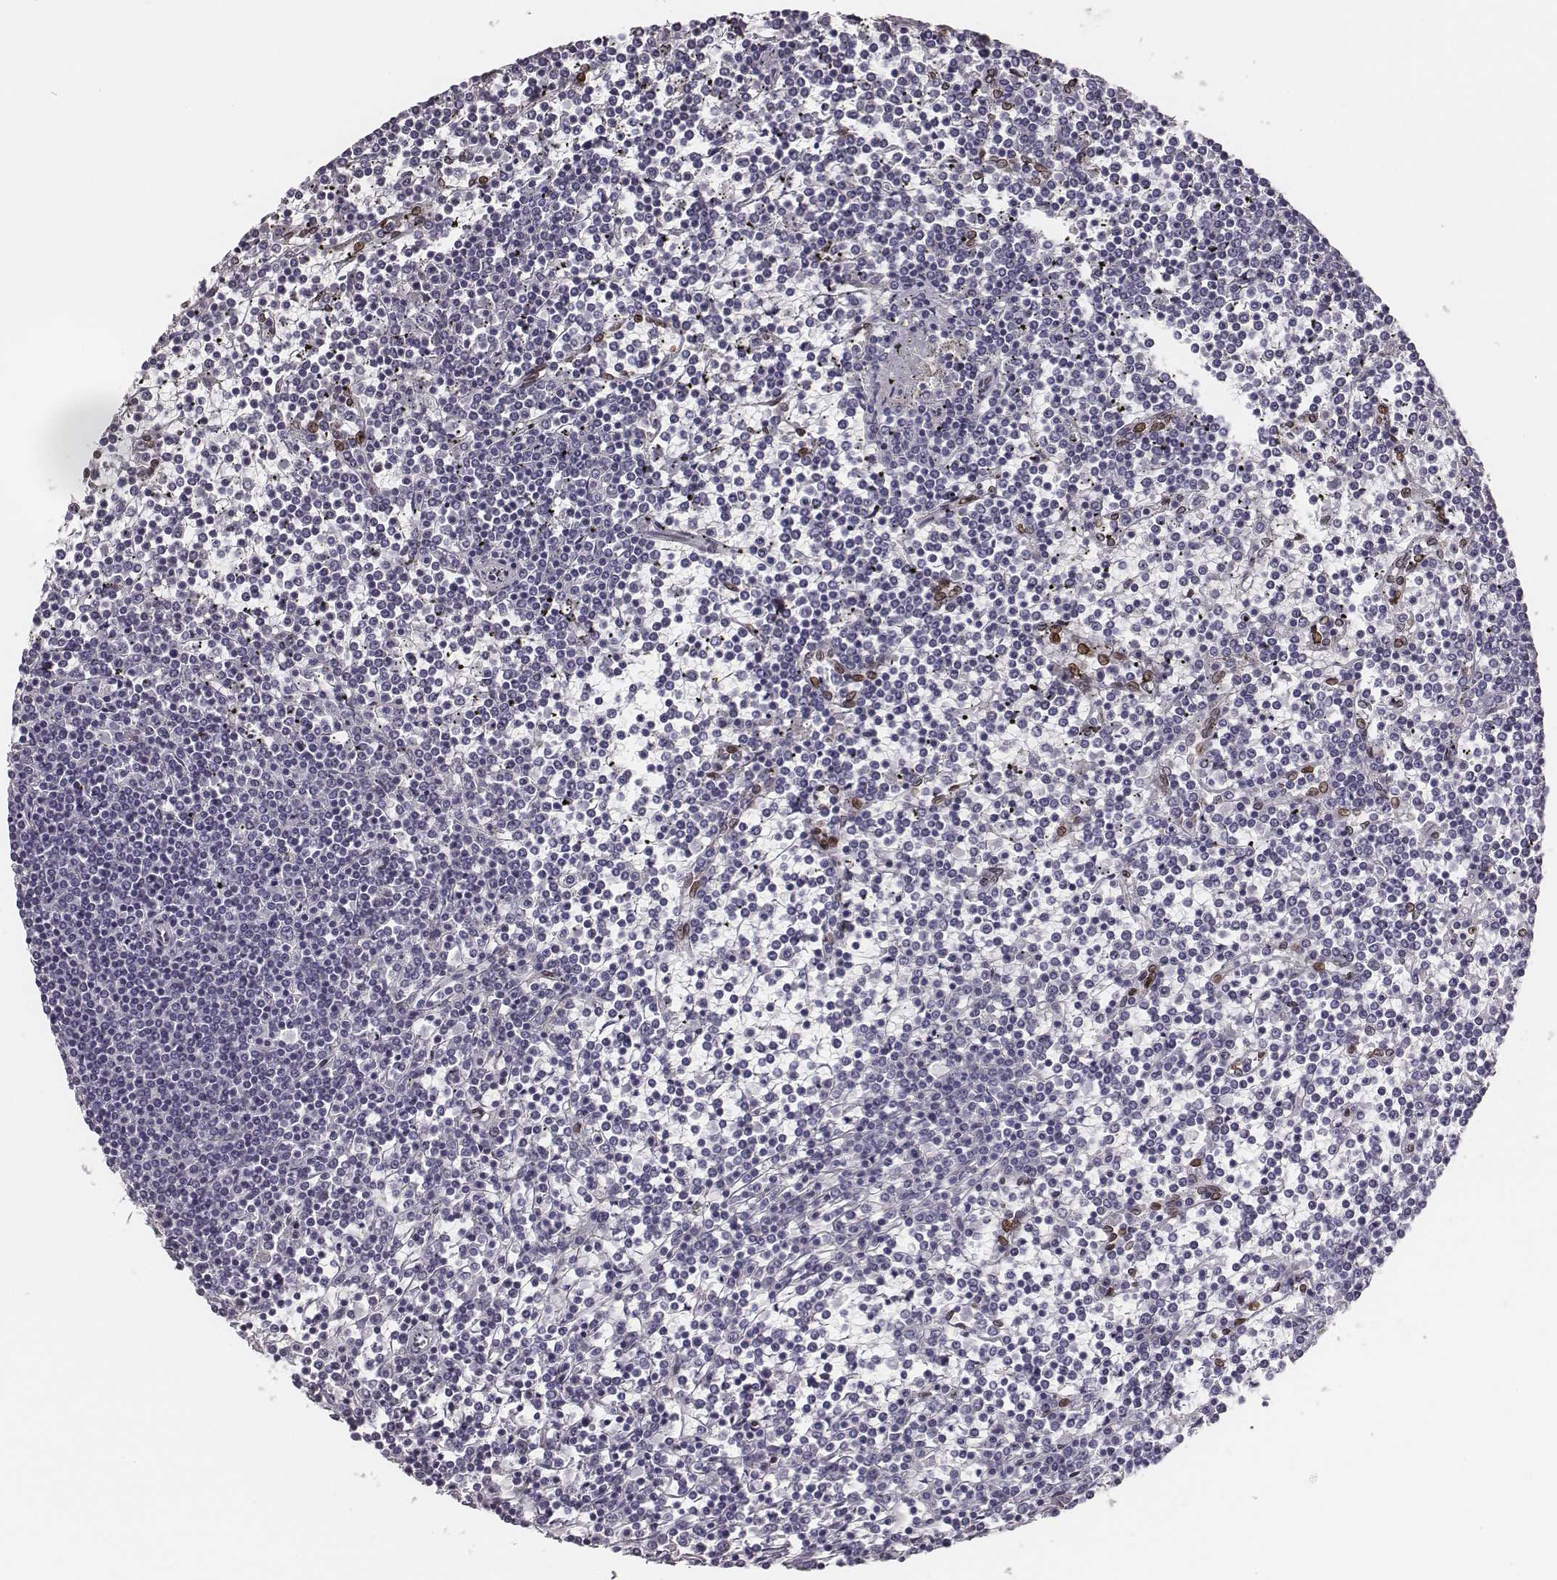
{"staining": {"intensity": "negative", "quantity": "none", "location": "none"}, "tissue": "lymphoma", "cell_type": "Tumor cells", "image_type": "cancer", "snomed": [{"axis": "morphology", "description": "Malignant lymphoma, non-Hodgkin's type, Low grade"}, {"axis": "topography", "description": "Spleen"}], "caption": "The immunohistochemistry (IHC) photomicrograph has no significant staining in tumor cells of malignant lymphoma, non-Hodgkin's type (low-grade) tissue.", "gene": "ADGRF4", "patient": {"sex": "female", "age": 19}}